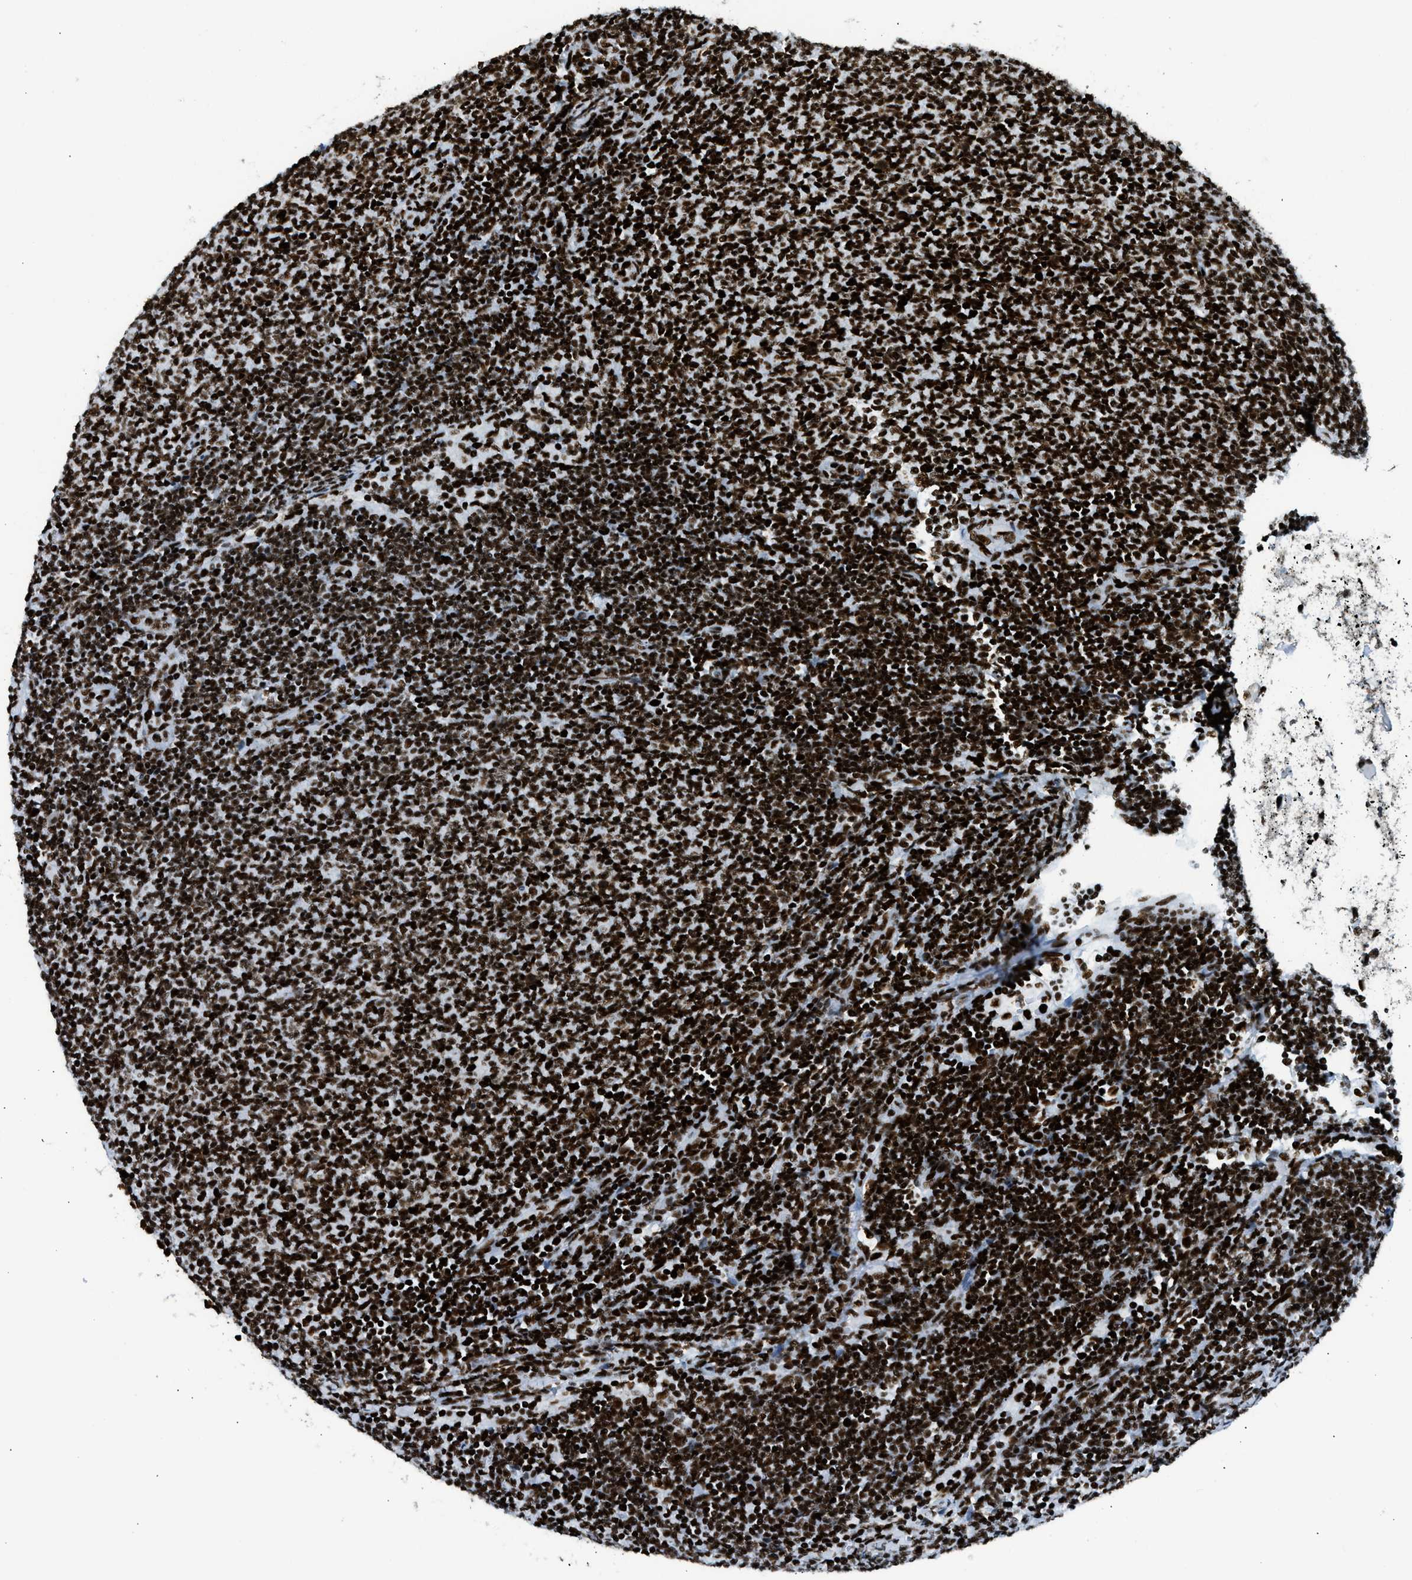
{"staining": {"intensity": "strong", "quantity": ">75%", "location": "nuclear"}, "tissue": "lymphoma", "cell_type": "Tumor cells", "image_type": "cancer", "snomed": [{"axis": "morphology", "description": "Malignant lymphoma, non-Hodgkin's type, Low grade"}, {"axis": "topography", "description": "Lymph node"}], "caption": "Immunohistochemical staining of human lymphoma demonstrates high levels of strong nuclear staining in about >75% of tumor cells.", "gene": "PIF1", "patient": {"sex": "male", "age": 66}}